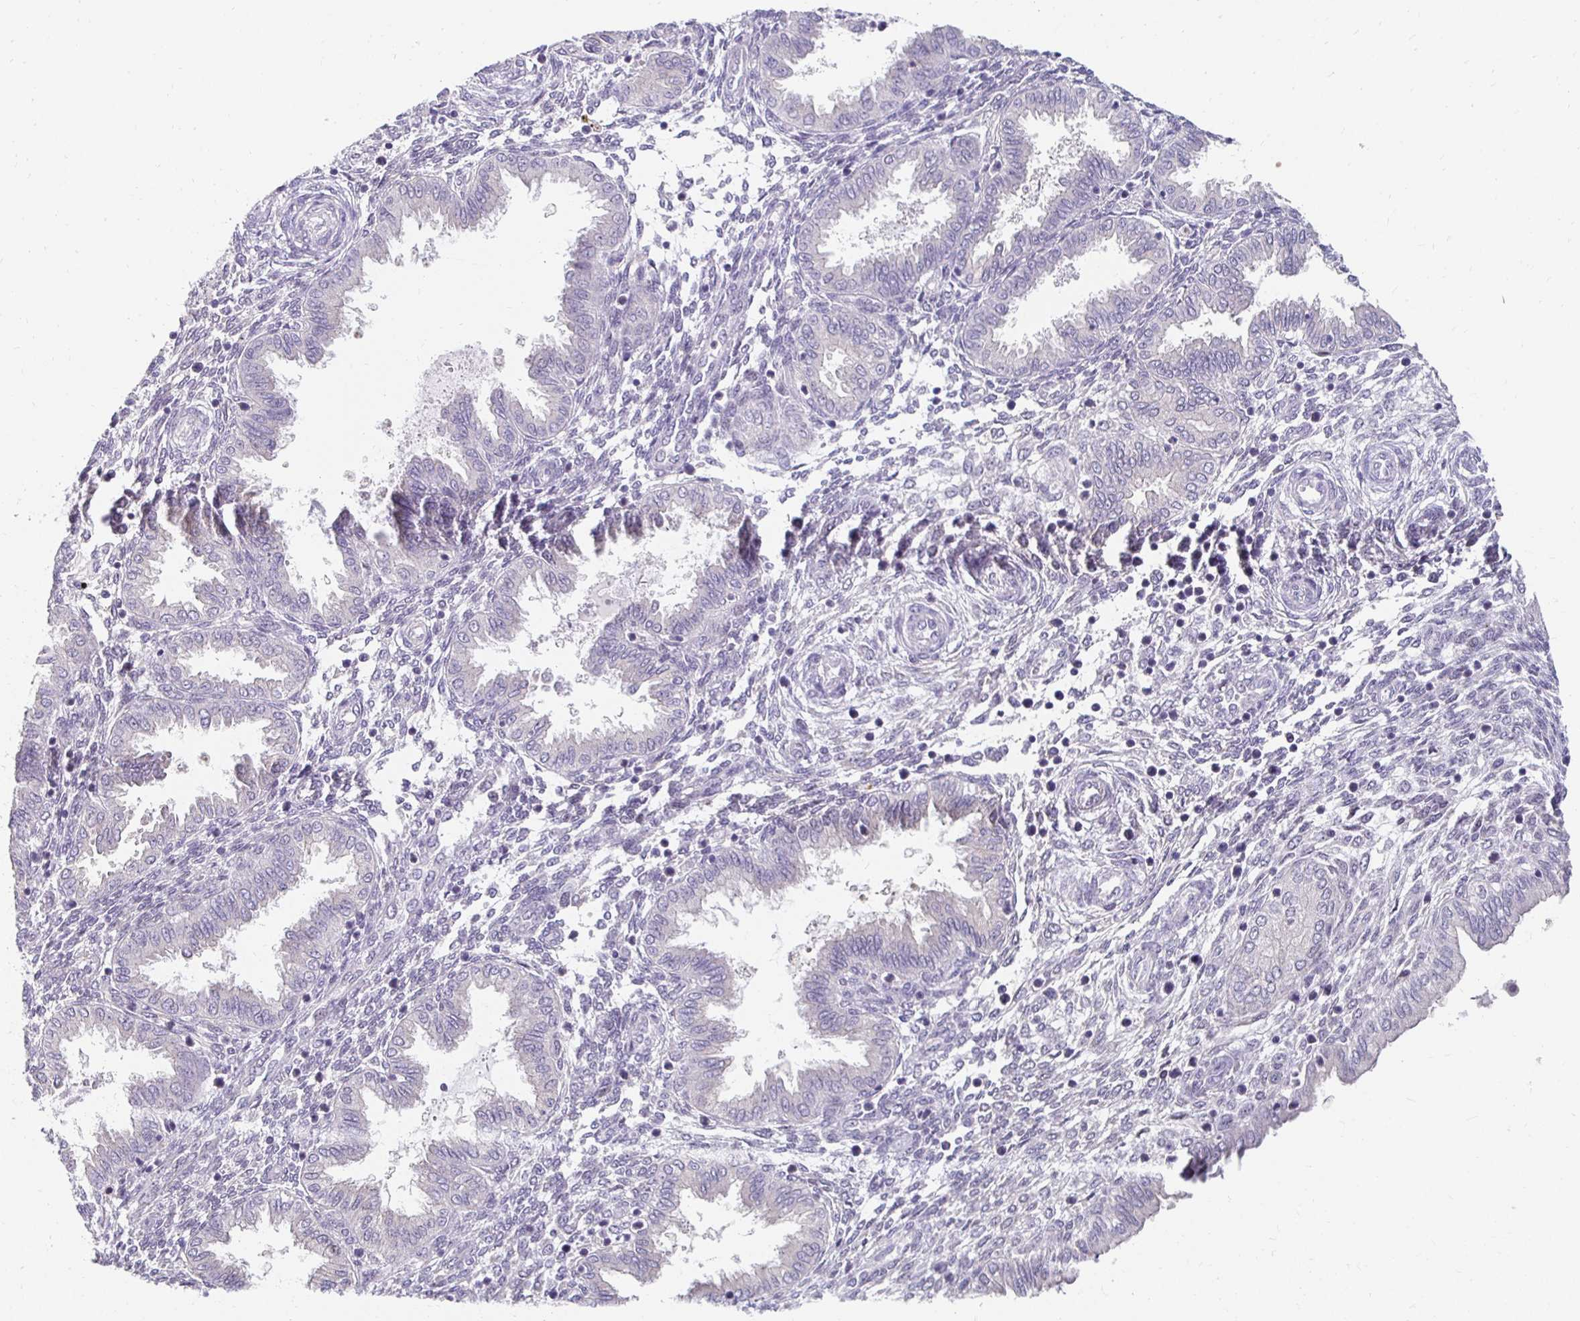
{"staining": {"intensity": "negative", "quantity": "none", "location": "none"}, "tissue": "endometrium", "cell_type": "Cells in endometrial stroma", "image_type": "normal", "snomed": [{"axis": "morphology", "description": "Normal tissue, NOS"}, {"axis": "topography", "description": "Endometrium"}], "caption": "IHC micrograph of unremarkable endometrium: human endometrium stained with DAB (3,3'-diaminobenzidine) shows no significant protein staining in cells in endometrial stroma.", "gene": "PADI2", "patient": {"sex": "female", "age": 33}}